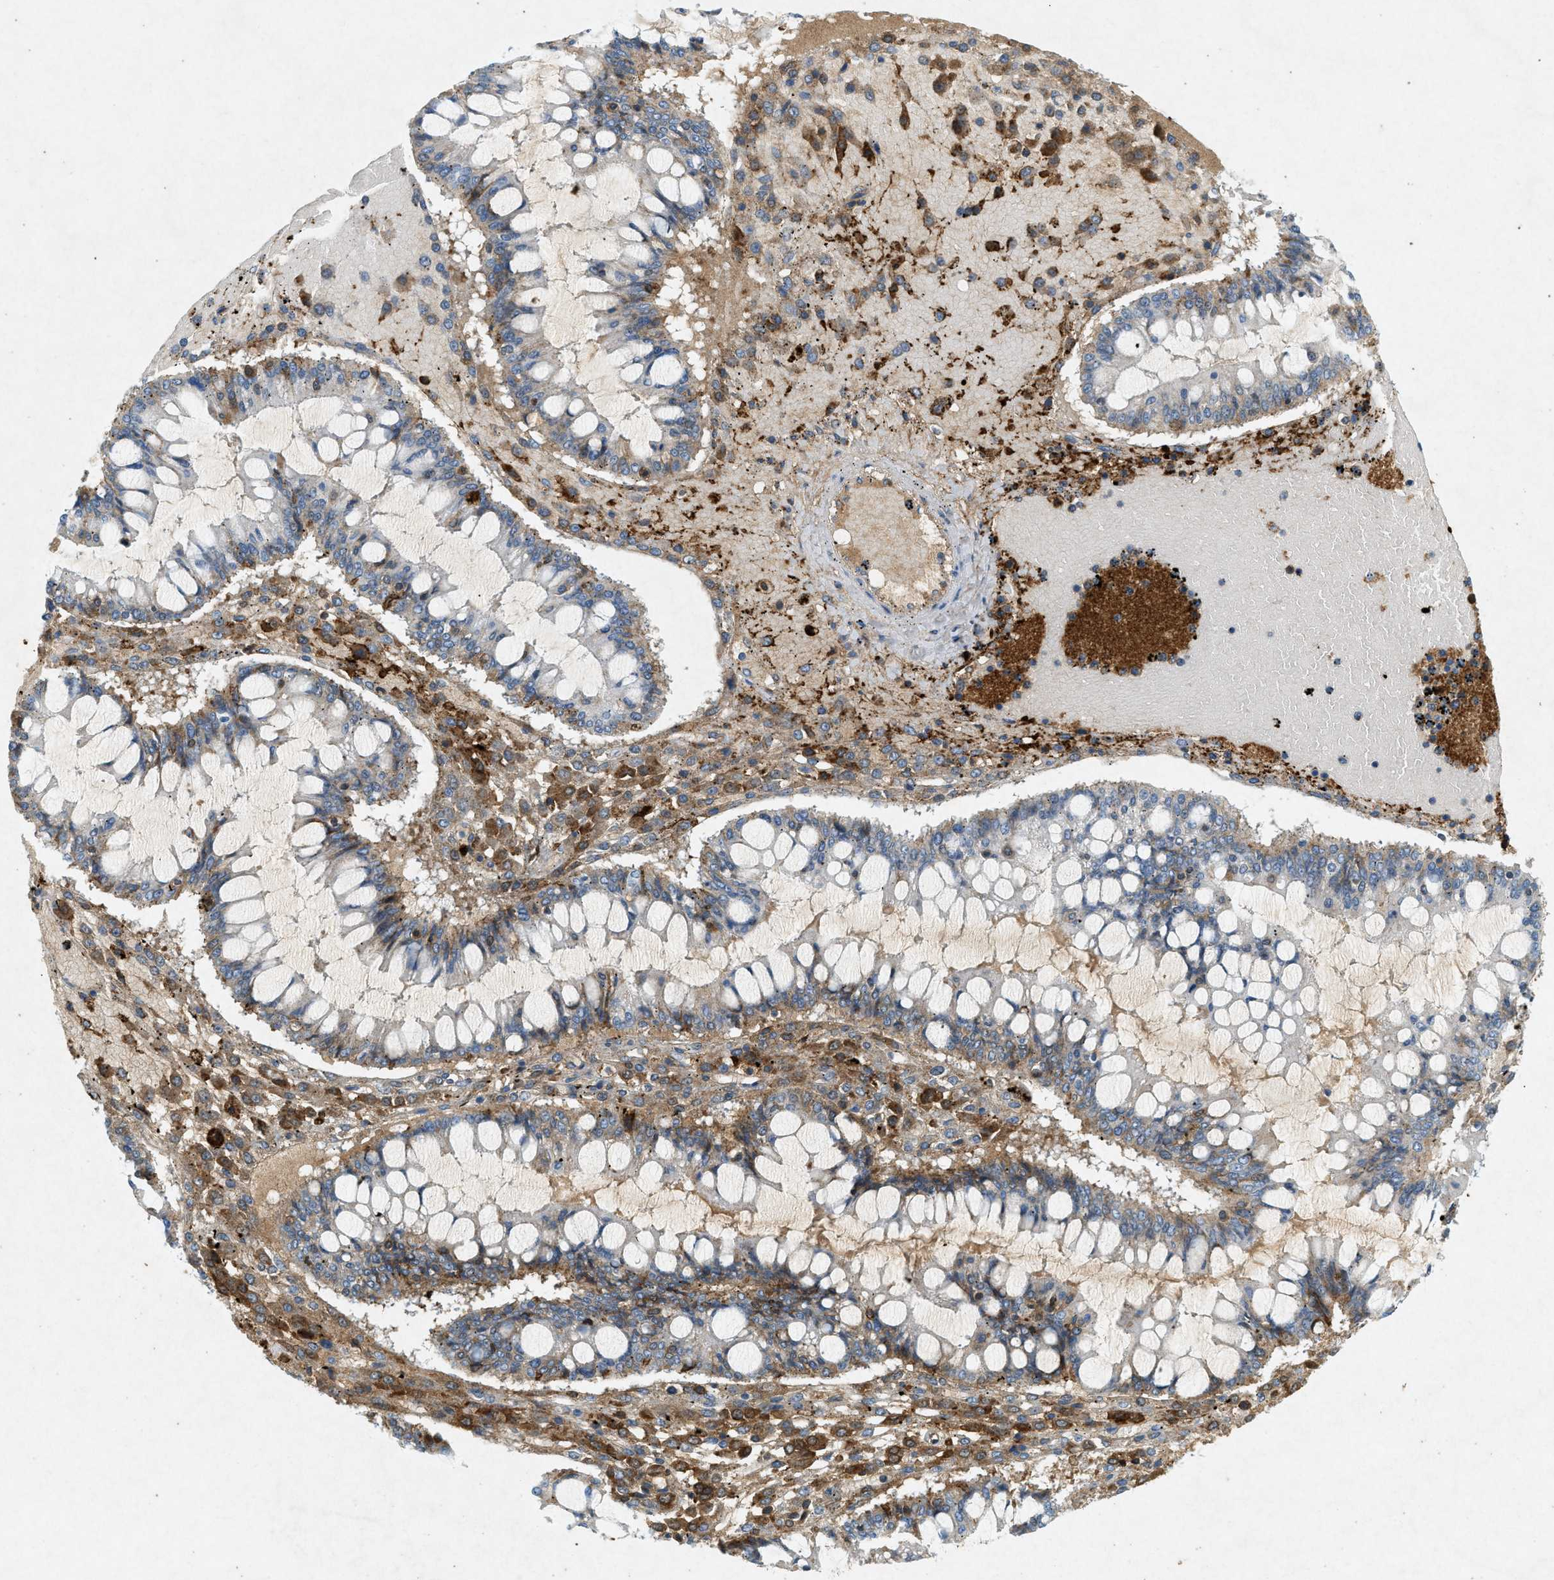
{"staining": {"intensity": "moderate", "quantity": "25%-75%", "location": "cytoplasmic/membranous"}, "tissue": "ovarian cancer", "cell_type": "Tumor cells", "image_type": "cancer", "snomed": [{"axis": "morphology", "description": "Cystadenocarcinoma, mucinous, NOS"}, {"axis": "topography", "description": "Ovary"}], "caption": "The image displays staining of ovarian cancer, revealing moderate cytoplasmic/membranous protein staining (brown color) within tumor cells.", "gene": "F2", "patient": {"sex": "female", "age": 73}}